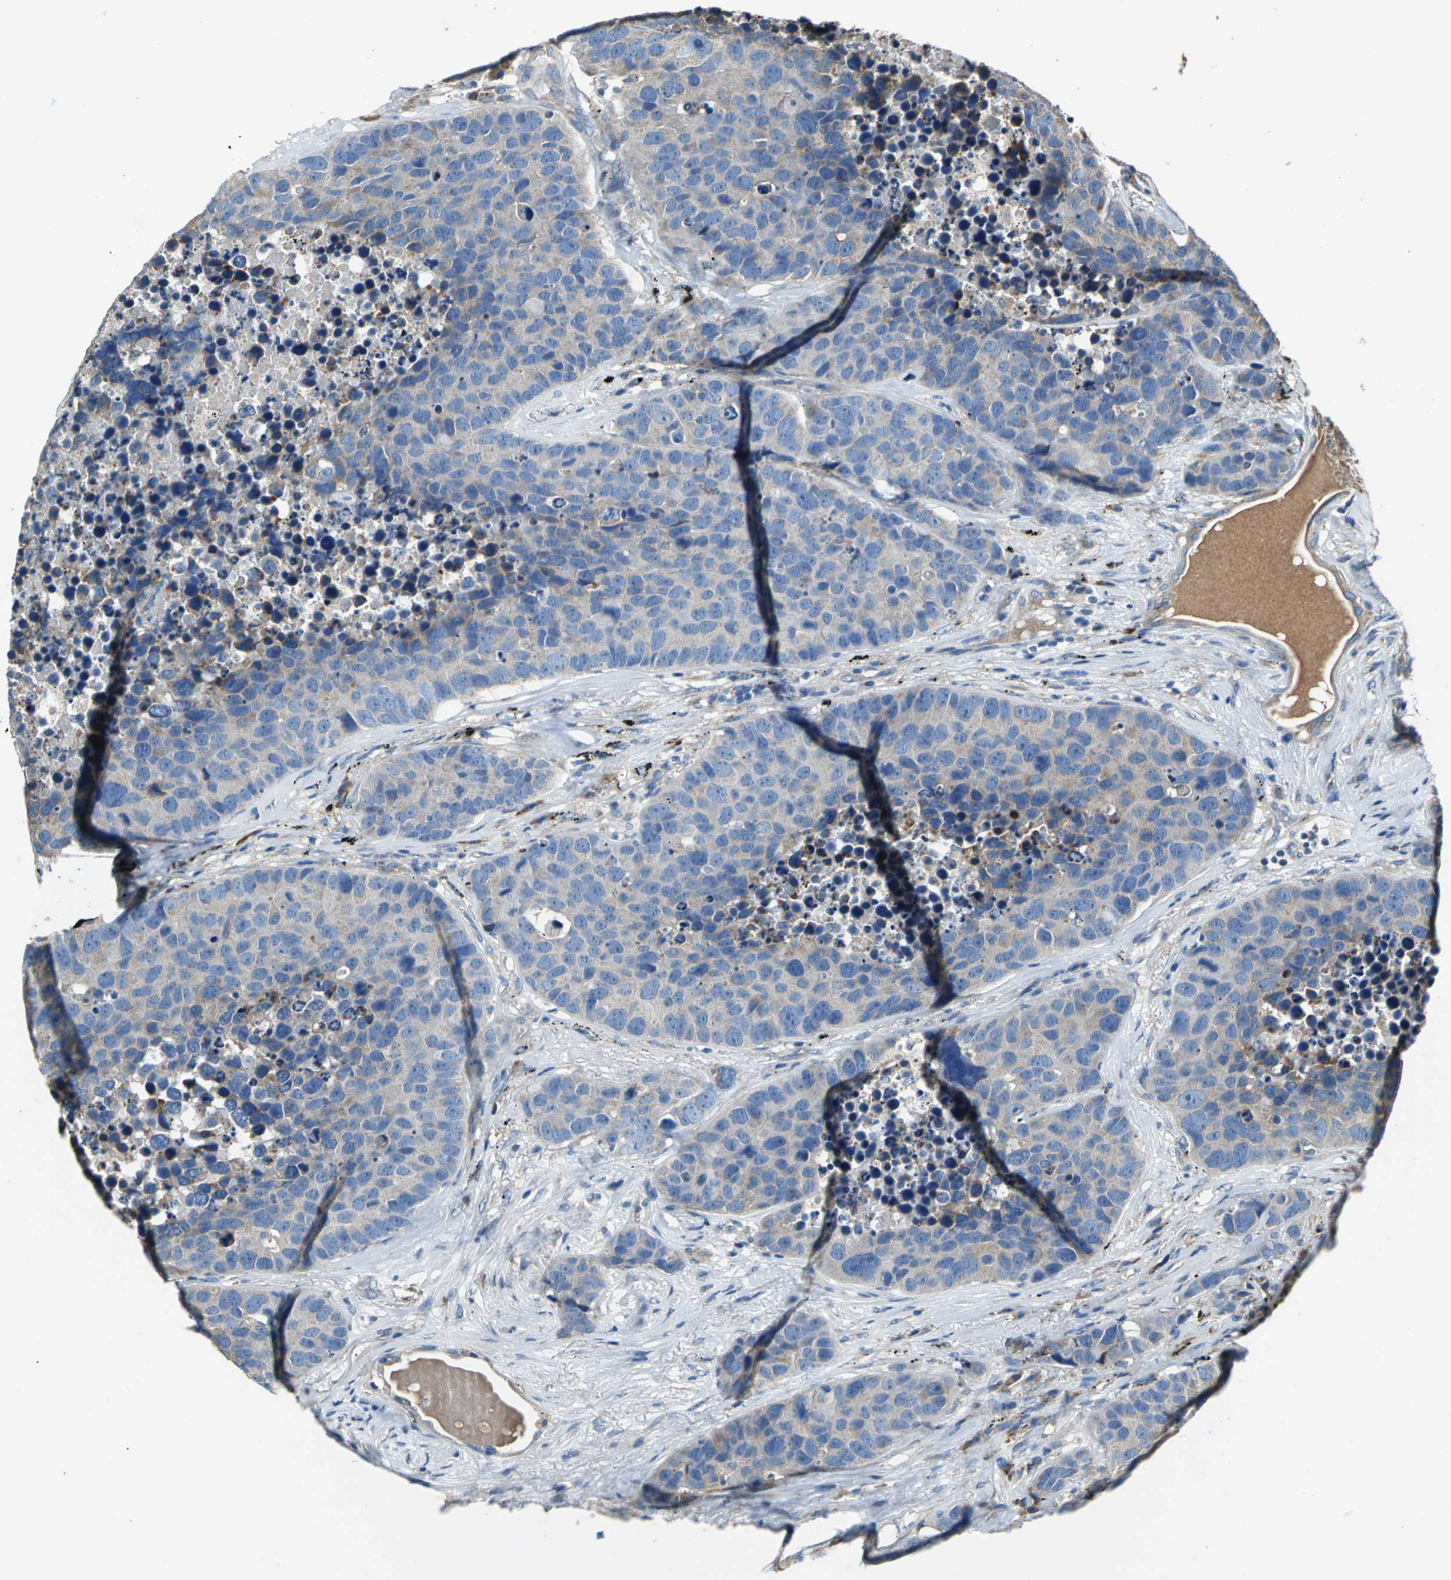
{"staining": {"intensity": "weak", "quantity": ">75%", "location": "cytoplasmic/membranous"}, "tissue": "carcinoid", "cell_type": "Tumor cells", "image_type": "cancer", "snomed": [{"axis": "morphology", "description": "Carcinoid, malignant, NOS"}, {"axis": "topography", "description": "Lung"}], "caption": "Carcinoid tissue shows weak cytoplasmic/membranous positivity in approximately >75% of tumor cells The protein is shown in brown color, while the nuclei are stained blue.", "gene": "HEPH", "patient": {"sex": "male", "age": 60}}